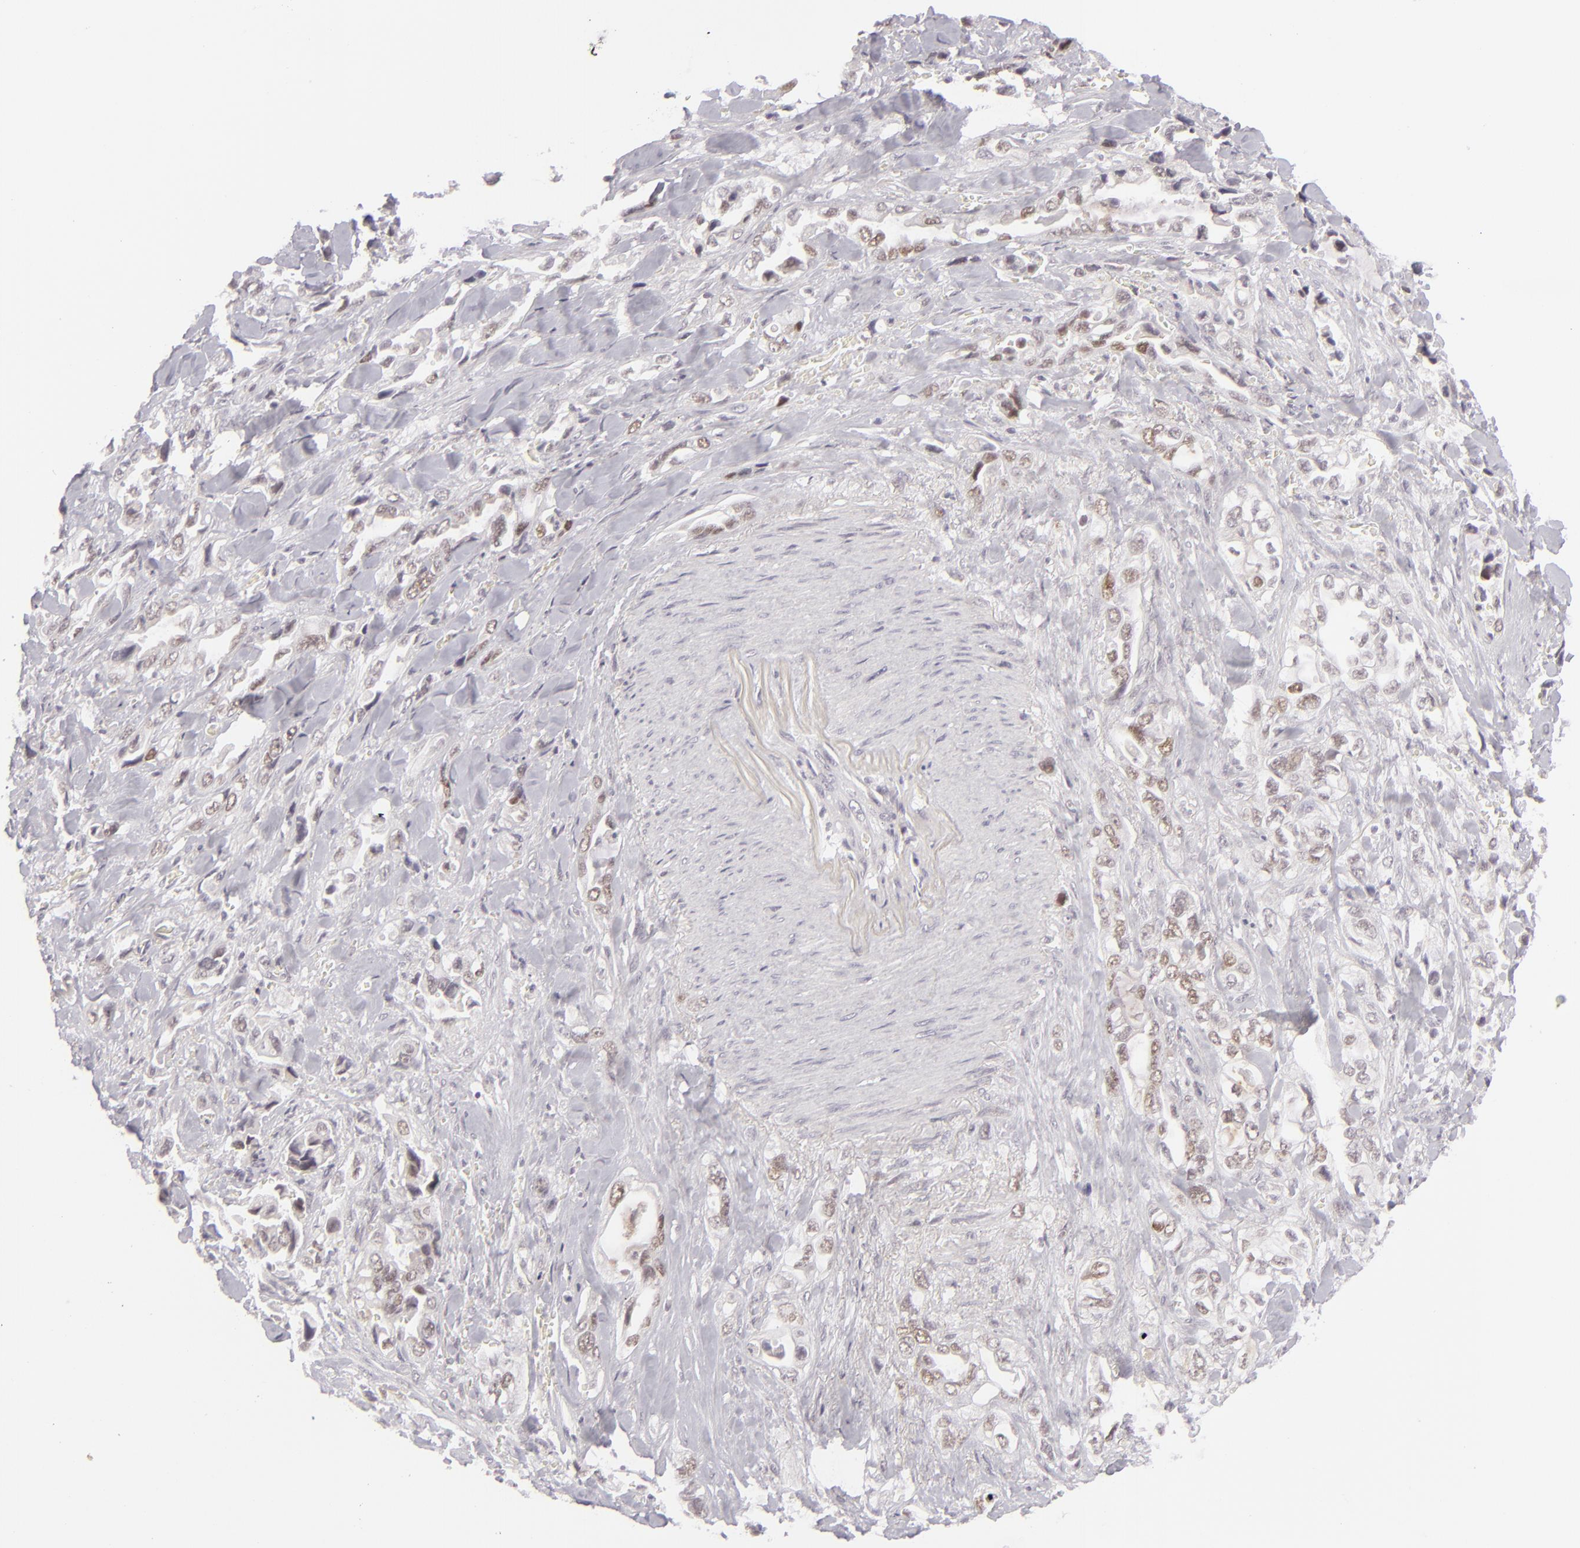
{"staining": {"intensity": "weak", "quantity": "<25%", "location": "nuclear"}, "tissue": "pancreatic cancer", "cell_type": "Tumor cells", "image_type": "cancer", "snomed": [{"axis": "morphology", "description": "Adenocarcinoma, NOS"}, {"axis": "topography", "description": "Pancreas"}], "caption": "Tumor cells are negative for brown protein staining in pancreatic cancer (adenocarcinoma).", "gene": "SIX1", "patient": {"sex": "male", "age": 69}}